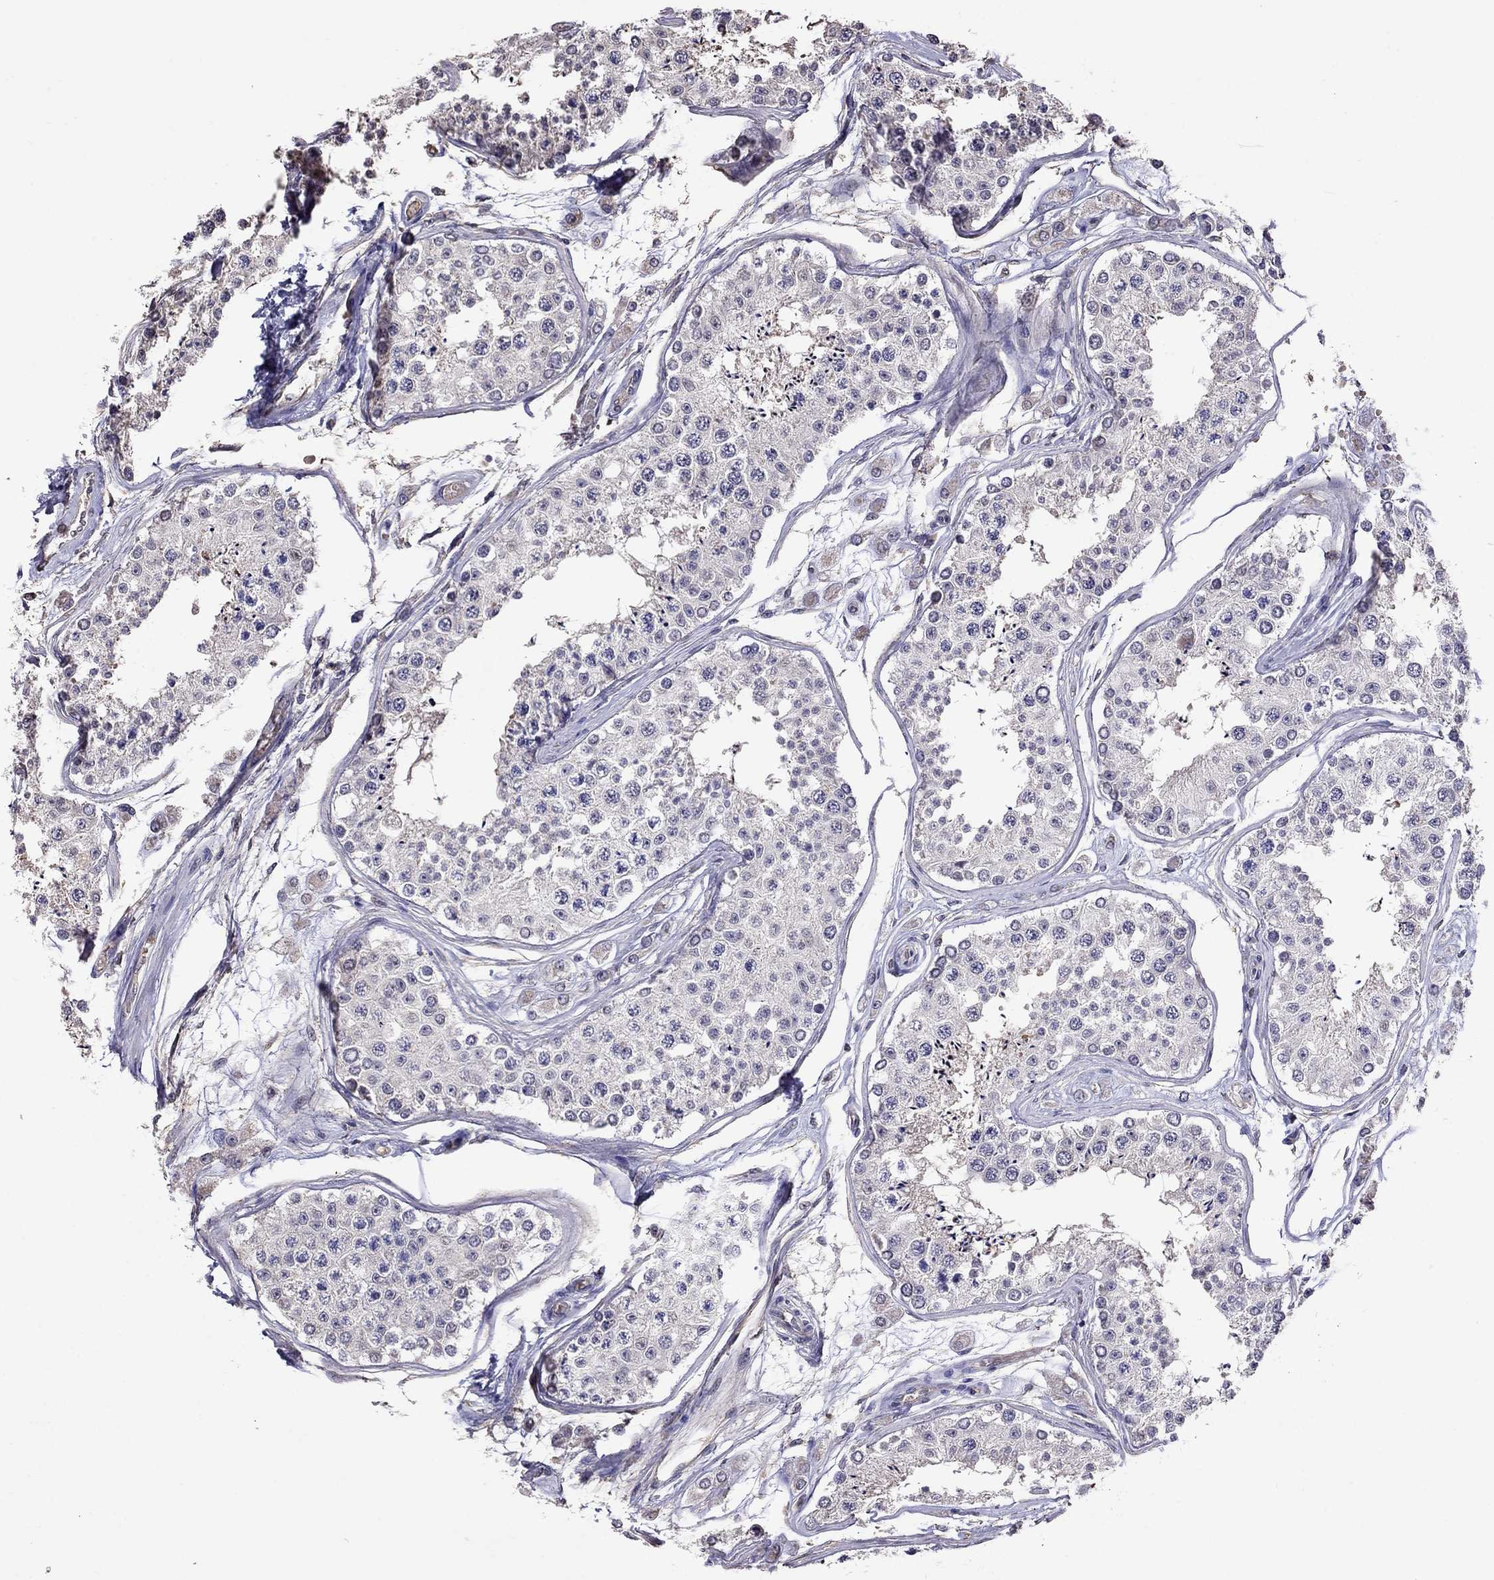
{"staining": {"intensity": "negative", "quantity": "none", "location": "none"}, "tissue": "testis", "cell_type": "Cells in seminiferous ducts", "image_type": "normal", "snomed": [{"axis": "morphology", "description": "Normal tissue, NOS"}, {"axis": "topography", "description": "Testis"}], "caption": "Immunohistochemical staining of normal testis exhibits no significant staining in cells in seminiferous ducts. The staining was performed using DAB (3,3'-diaminobenzidine) to visualize the protein expression in brown, while the nuclei were stained in blue with hematoxylin (Magnification: 20x).", "gene": "ADAM28", "patient": {"sex": "male", "age": 25}}